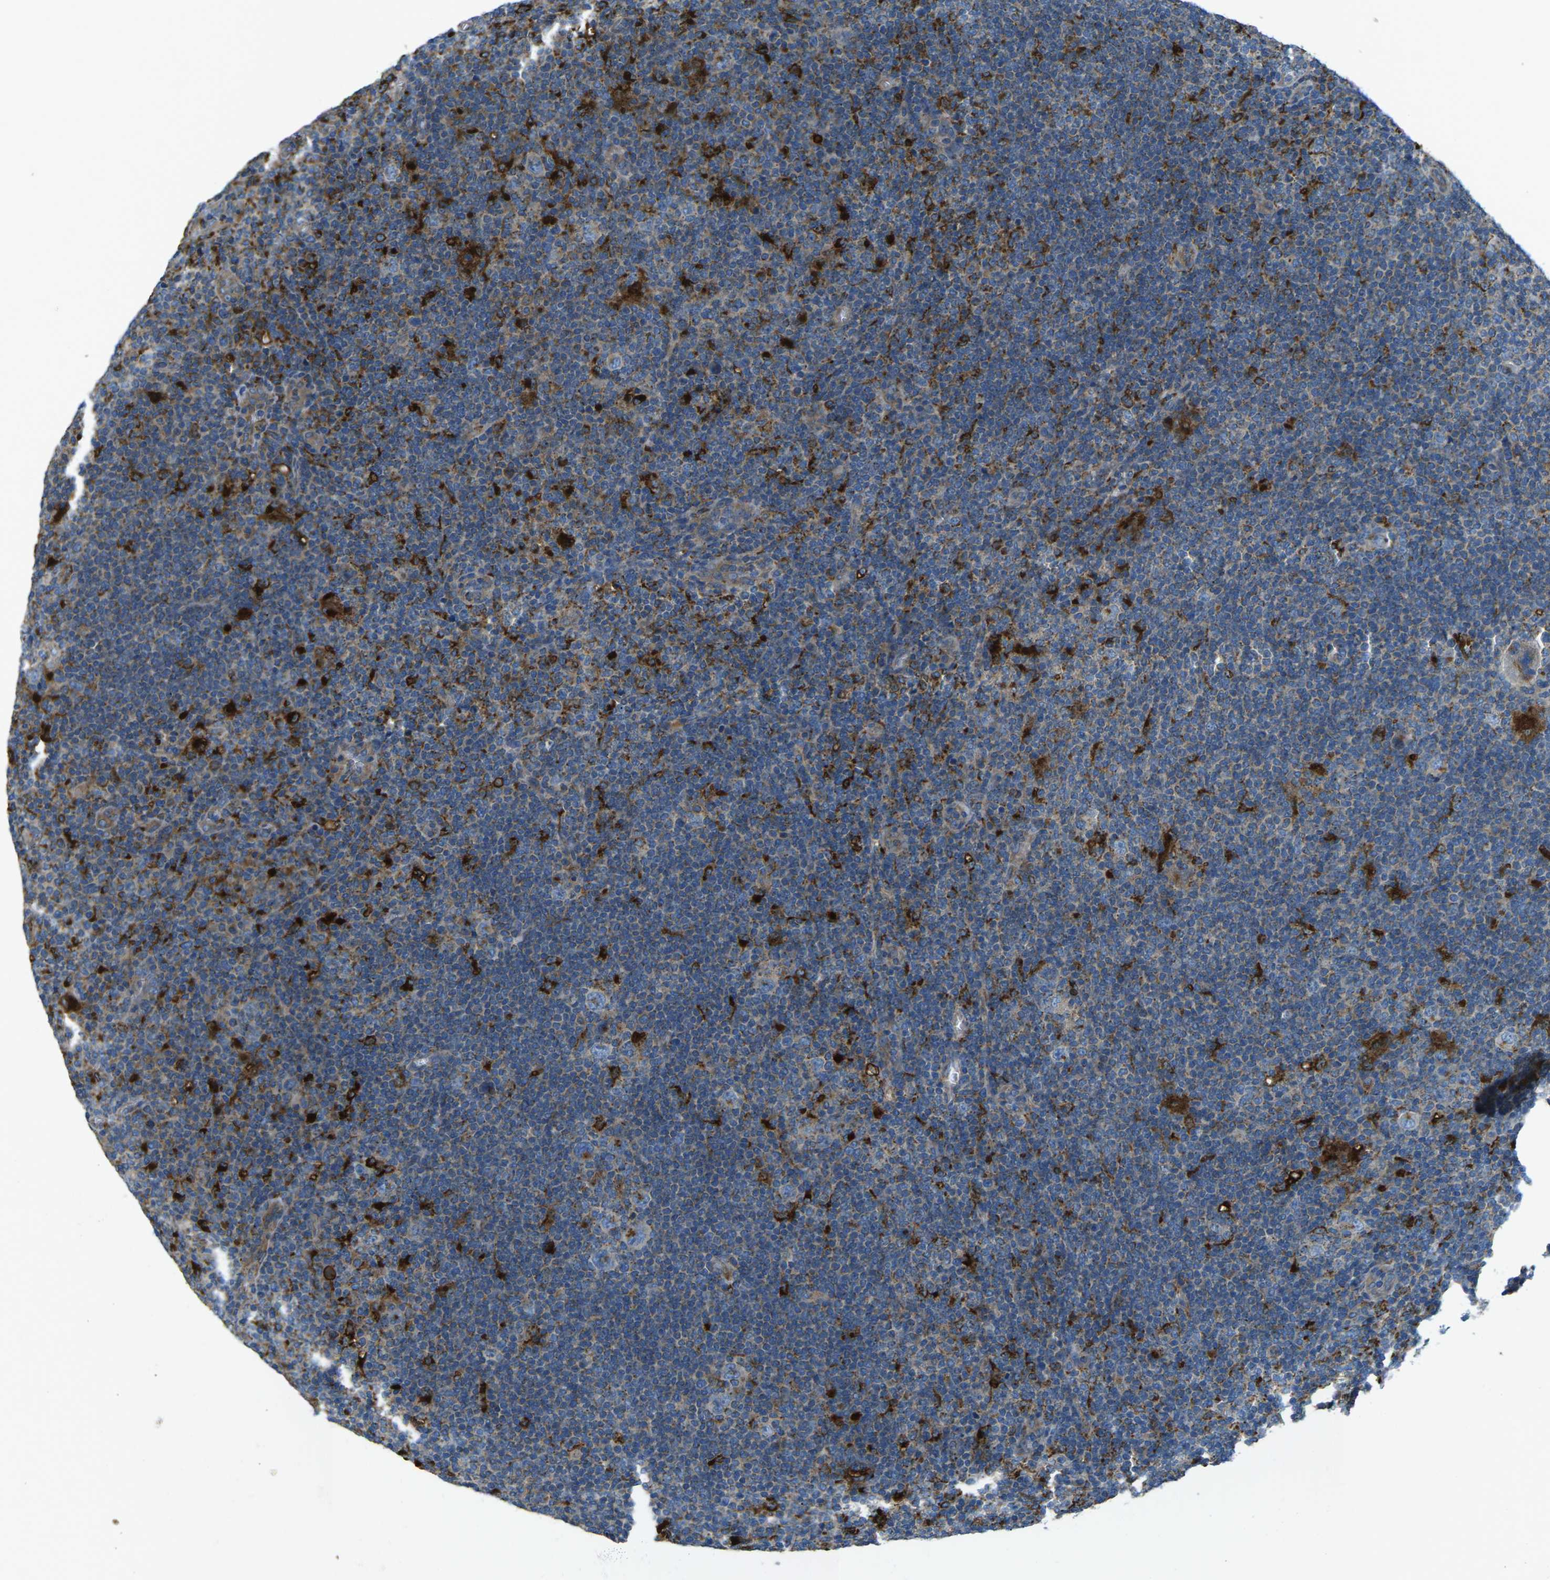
{"staining": {"intensity": "weak", "quantity": "25%-75%", "location": "cytoplasmic/membranous"}, "tissue": "lymphoma", "cell_type": "Tumor cells", "image_type": "cancer", "snomed": [{"axis": "morphology", "description": "Hodgkin's disease, NOS"}, {"axis": "topography", "description": "Lymph node"}], "caption": "Lymphoma stained for a protein demonstrates weak cytoplasmic/membranous positivity in tumor cells.", "gene": "CDK17", "patient": {"sex": "female", "age": 57}}